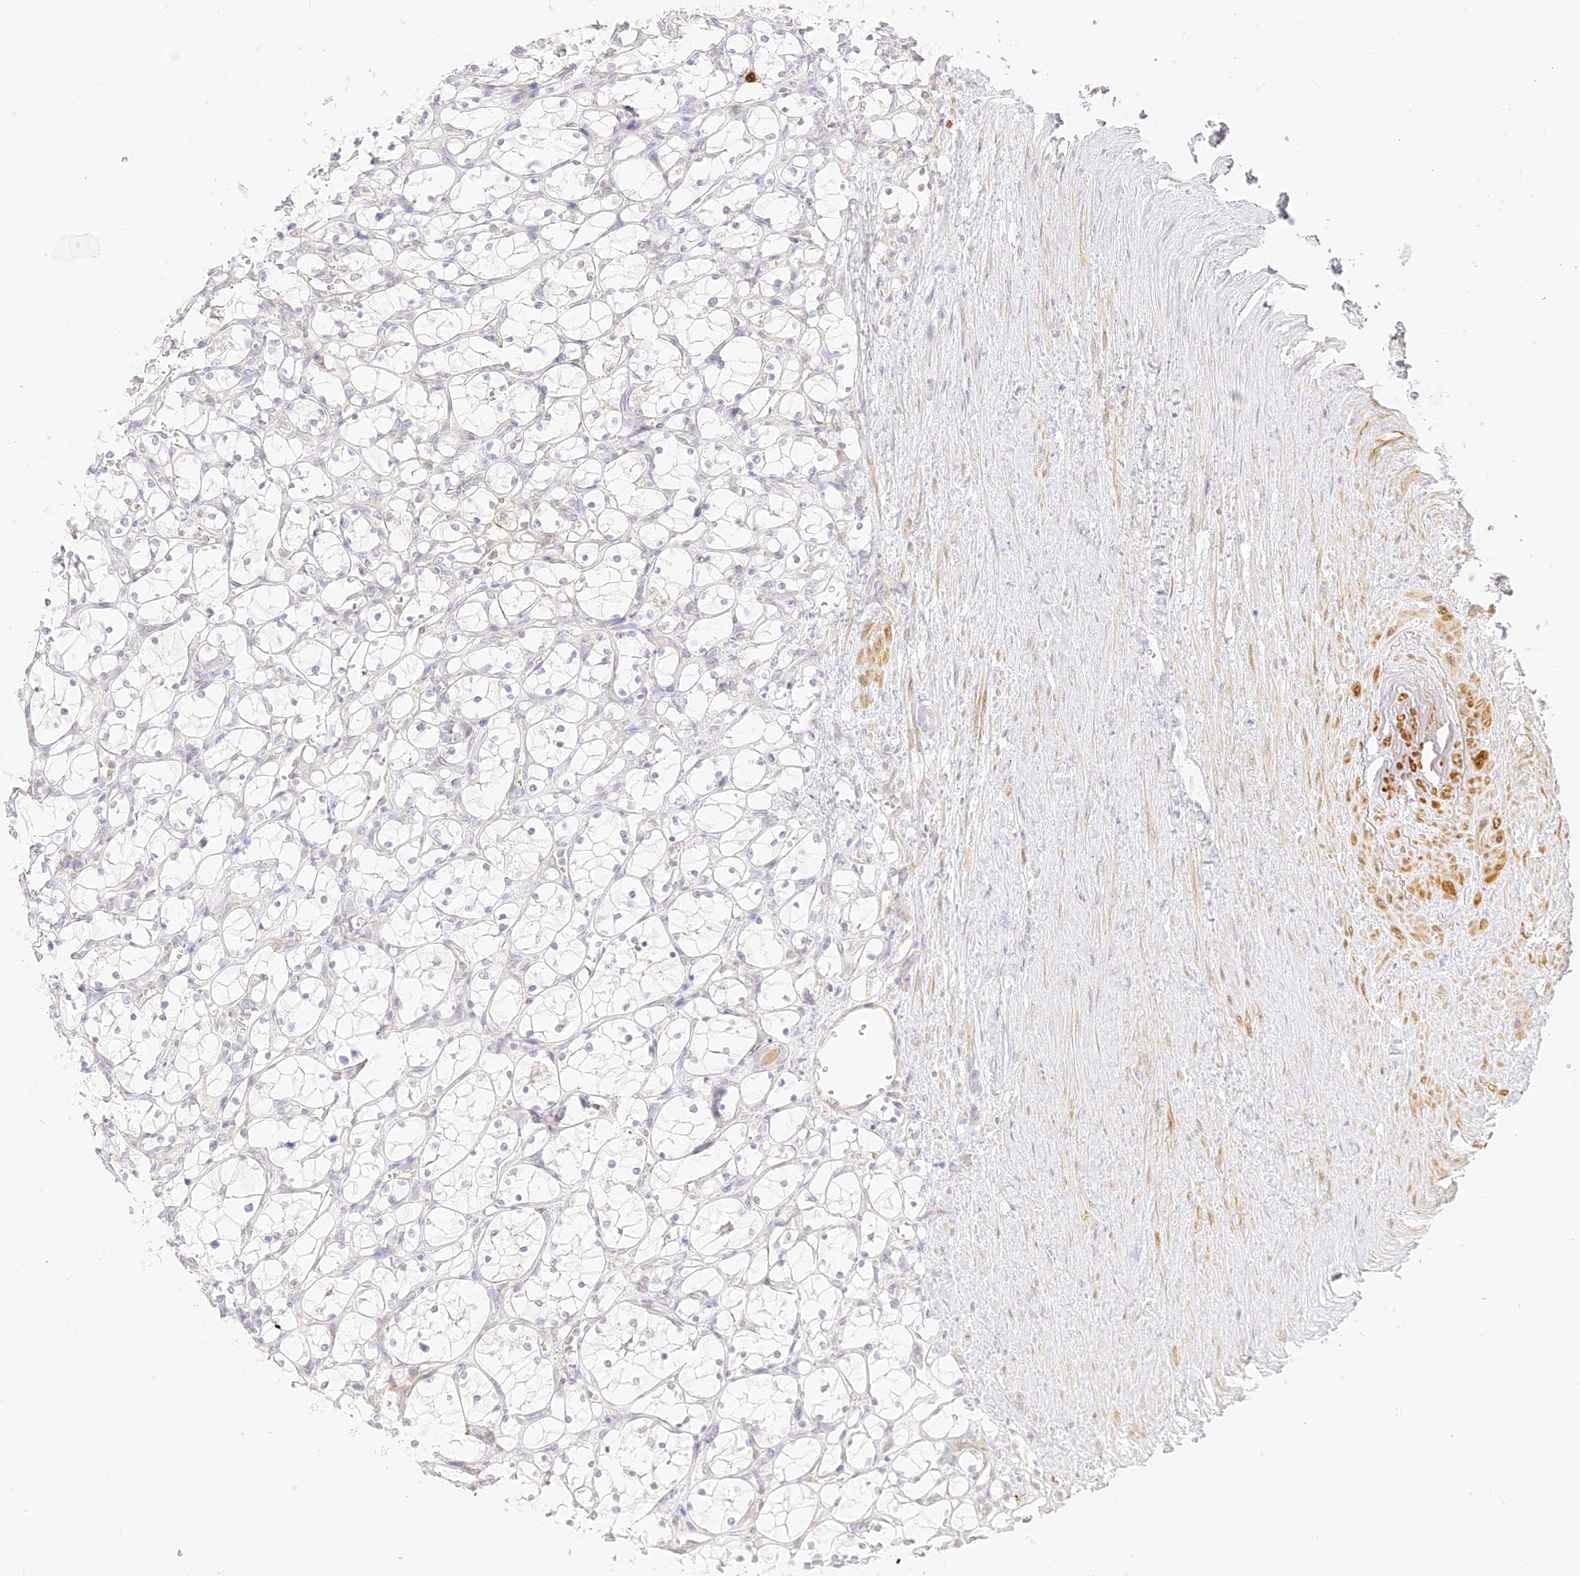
{"staining": {"intensity": "negative", "quantity": "none", "location": "none"}, "tissue": "renal cancer", "cell_type": "Tumor cells", "image_type": "cancer", "snomed": [{"axis": "morphology", "description": "Adenocarcinoma, NOS"}, {"axis": "topography", "description": "Kidney"}], "caption": "Tumor cells are negative for brown protein staining in renal cancer (adenocarcinoma).", "gene": "LRRC15", "patient": {"sex": "female", "age": 69}}